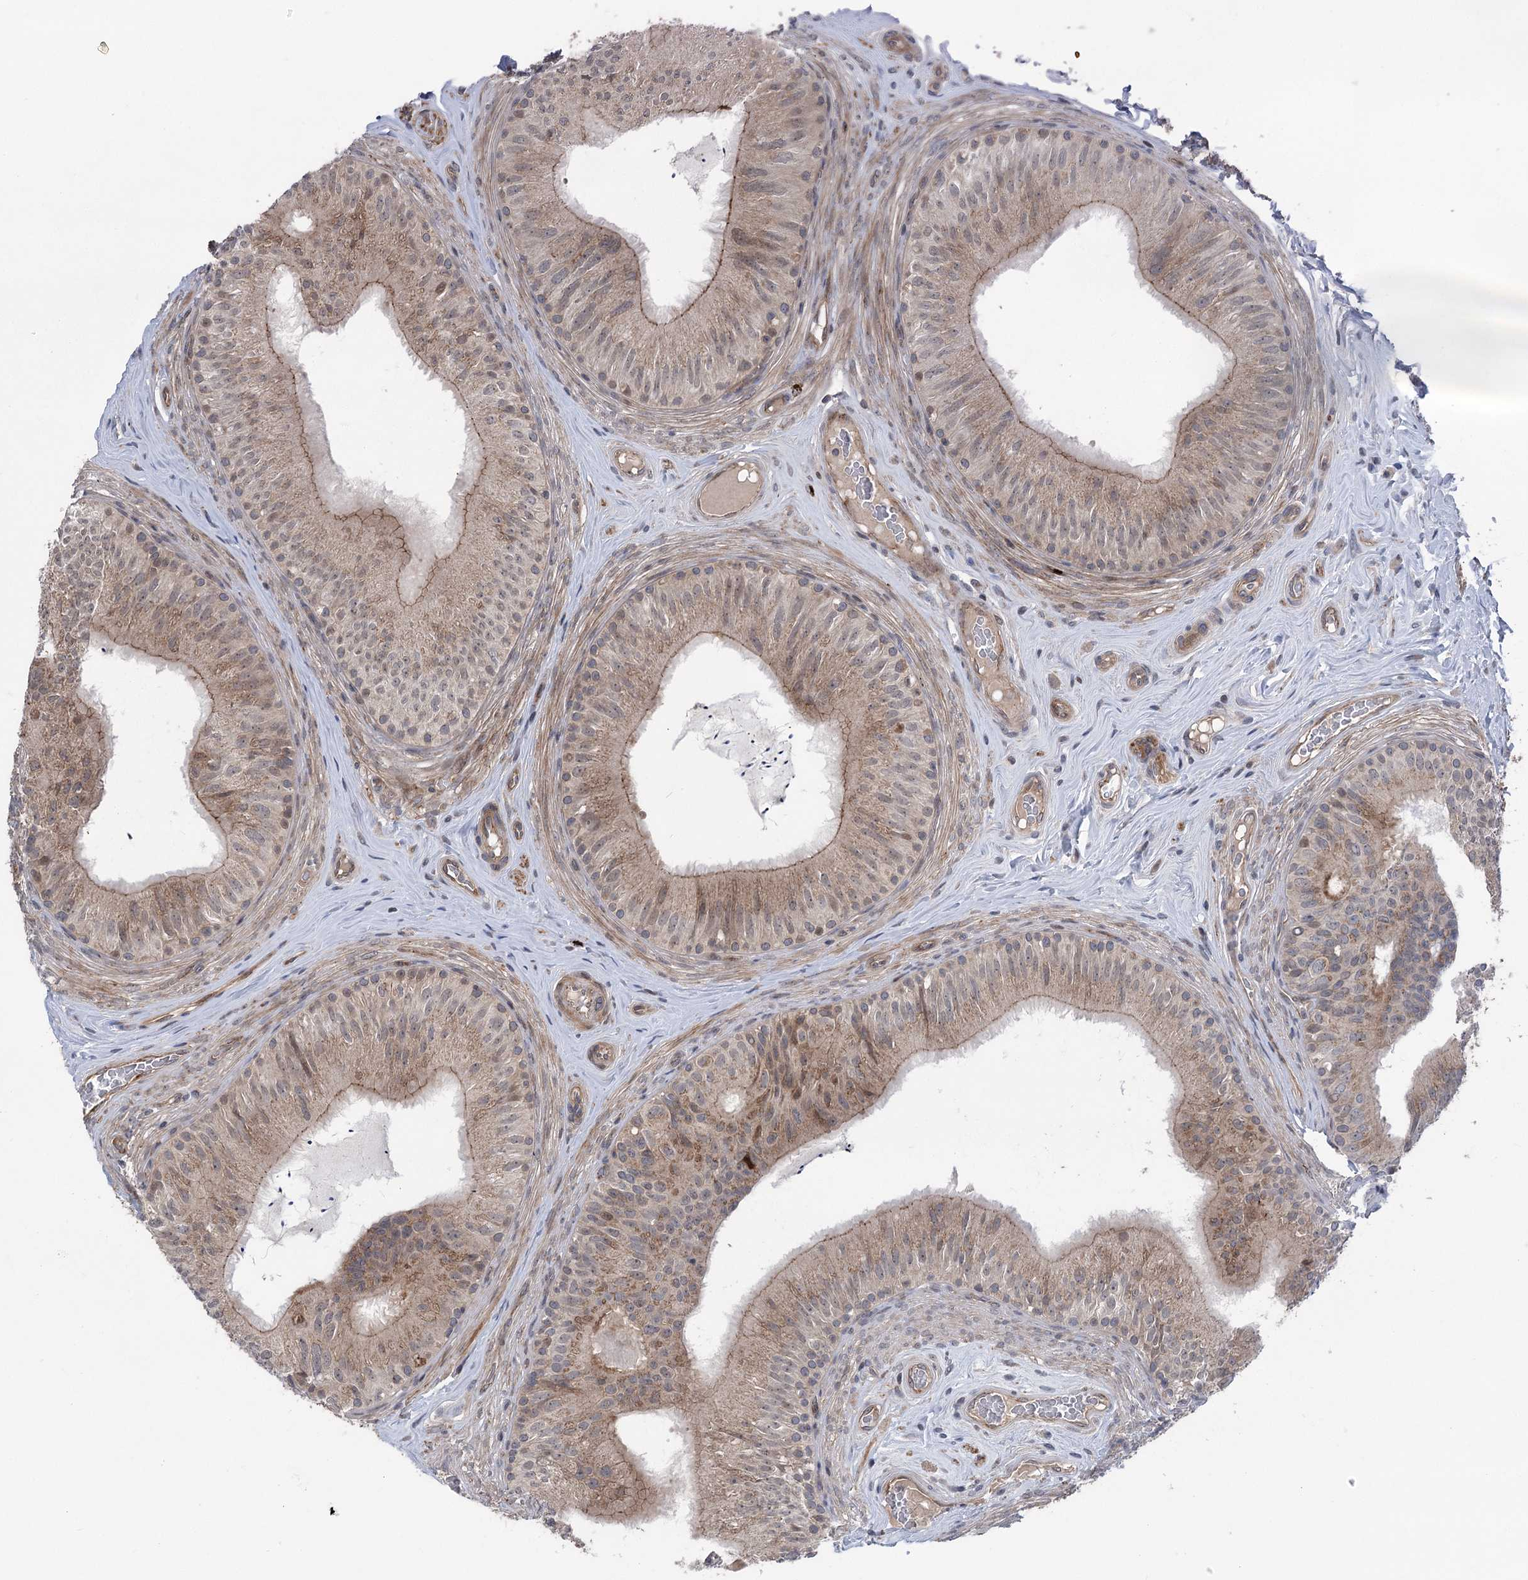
{"staining": {"intensity": "moderate", "quantity": ">75%", "location": "cytoplasmic/membranous"}, "tissue": "epididymis", "cell_type": "Glandular cells", "image_type": "normal", "snomed": [{"axis": "morphology", "description": "Normal tissue, NOS"}, {"axis": "topography", "description": "Epididymis"}], "caption": "High-magnification brightfield microscopy of unremarkable epididymis stained with DAB (3,3'-diaminobenzidine) (brown) and counterstained with hematoxylin (blue). glandular cells exhibit moderate cytoplasmic/membranous staining is present in about>75% of cells.", "gene": "METTL24", "patient": {"sex": "male", "age": 46}}